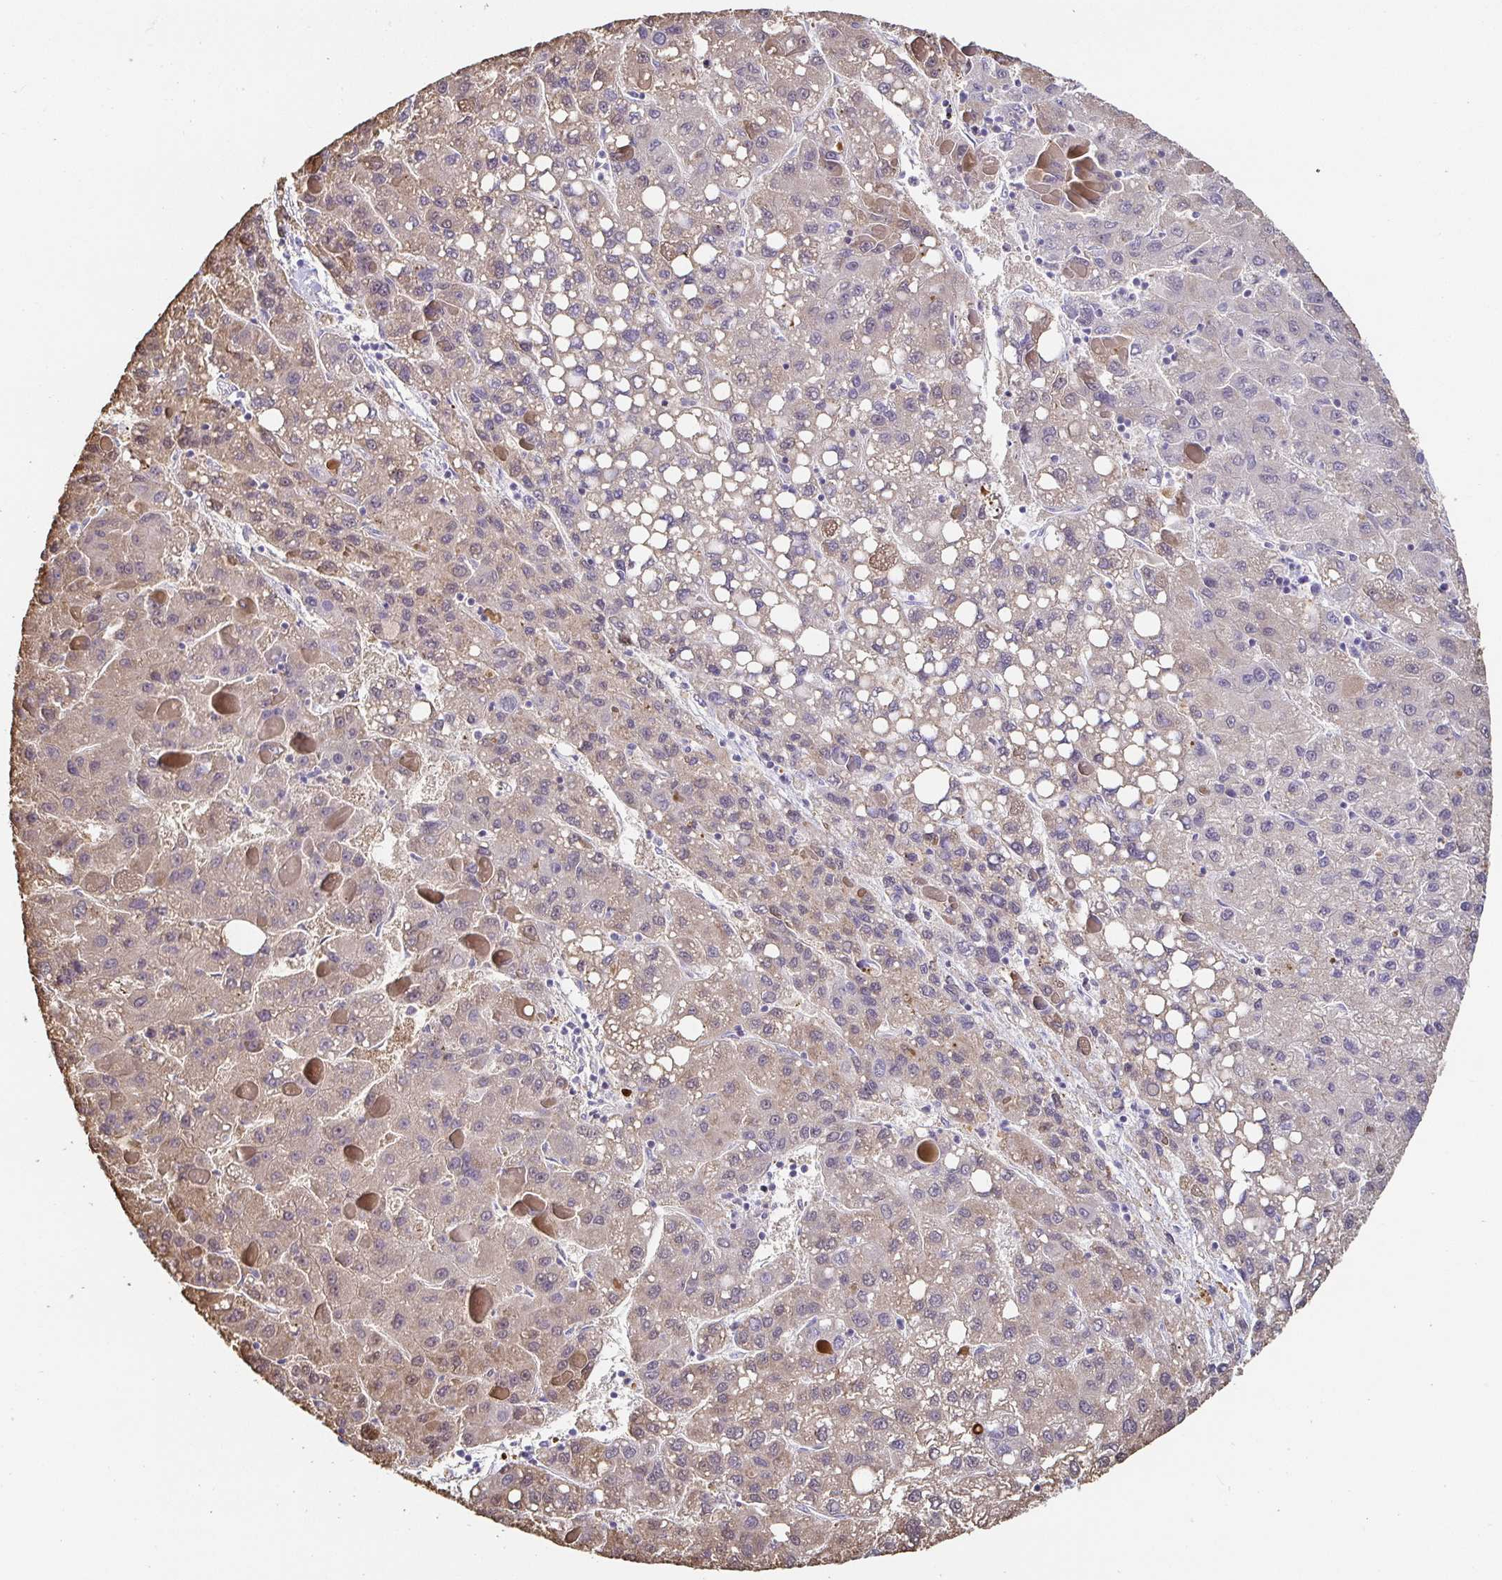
{"staining": {"intensity": "weak", "quantity": "<25%", "location": "cytoplasmic/membranous"}, "tissue": "liver cancer", "cell_type": "Tumor cells", "image_type": "cancer", "snomed": [{"axis": "morphology", "description": "Carcinoma, Hepatocellular, NOS"}, {"axis": "topography", "description": "Liver"}], "caption": "Human liver cancer stained for a protein using immunohistochemistry demonstrates no staining in tumor cells.", "gene": "PIWIL3", "patient": {"sex": "female", "age": 82}}